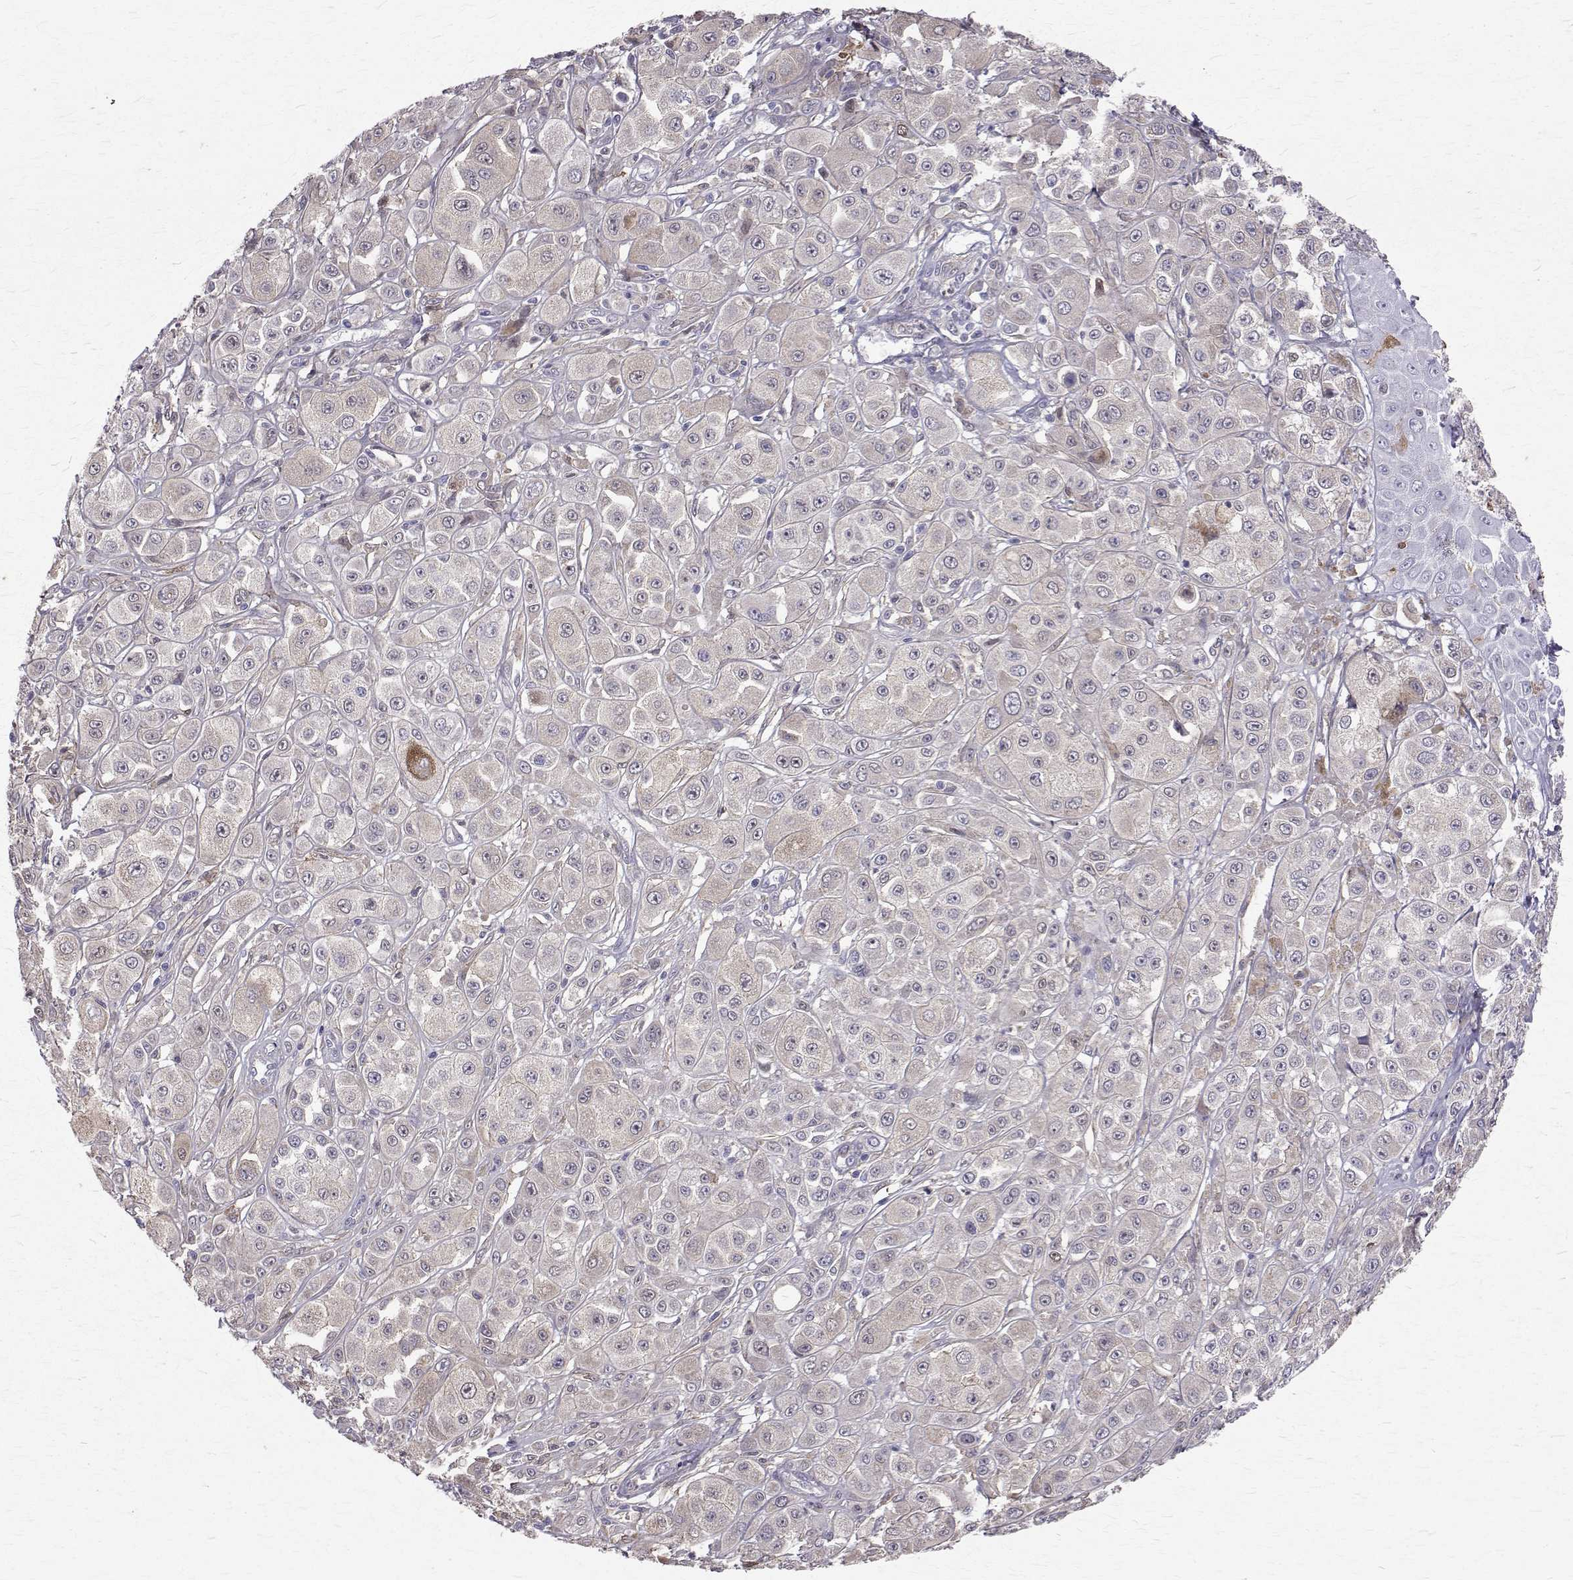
{"staining": {"intensity": "negative", "quantity": "none", "location": "none"}, "tissue": "melanoma", "cell_type": "Tumor cells", "image_type": "cancer", "snomed": [{"axis": "morphology", "description": "Malignant melanoma, NOS"}, {"axis": "topography", "description": "Skin"}], "caption": "Tumor cells are negative for protein expression in human malignant melanoma.", "gene": "CCDC89", "patient": {"sex": "male", "age": 67}}